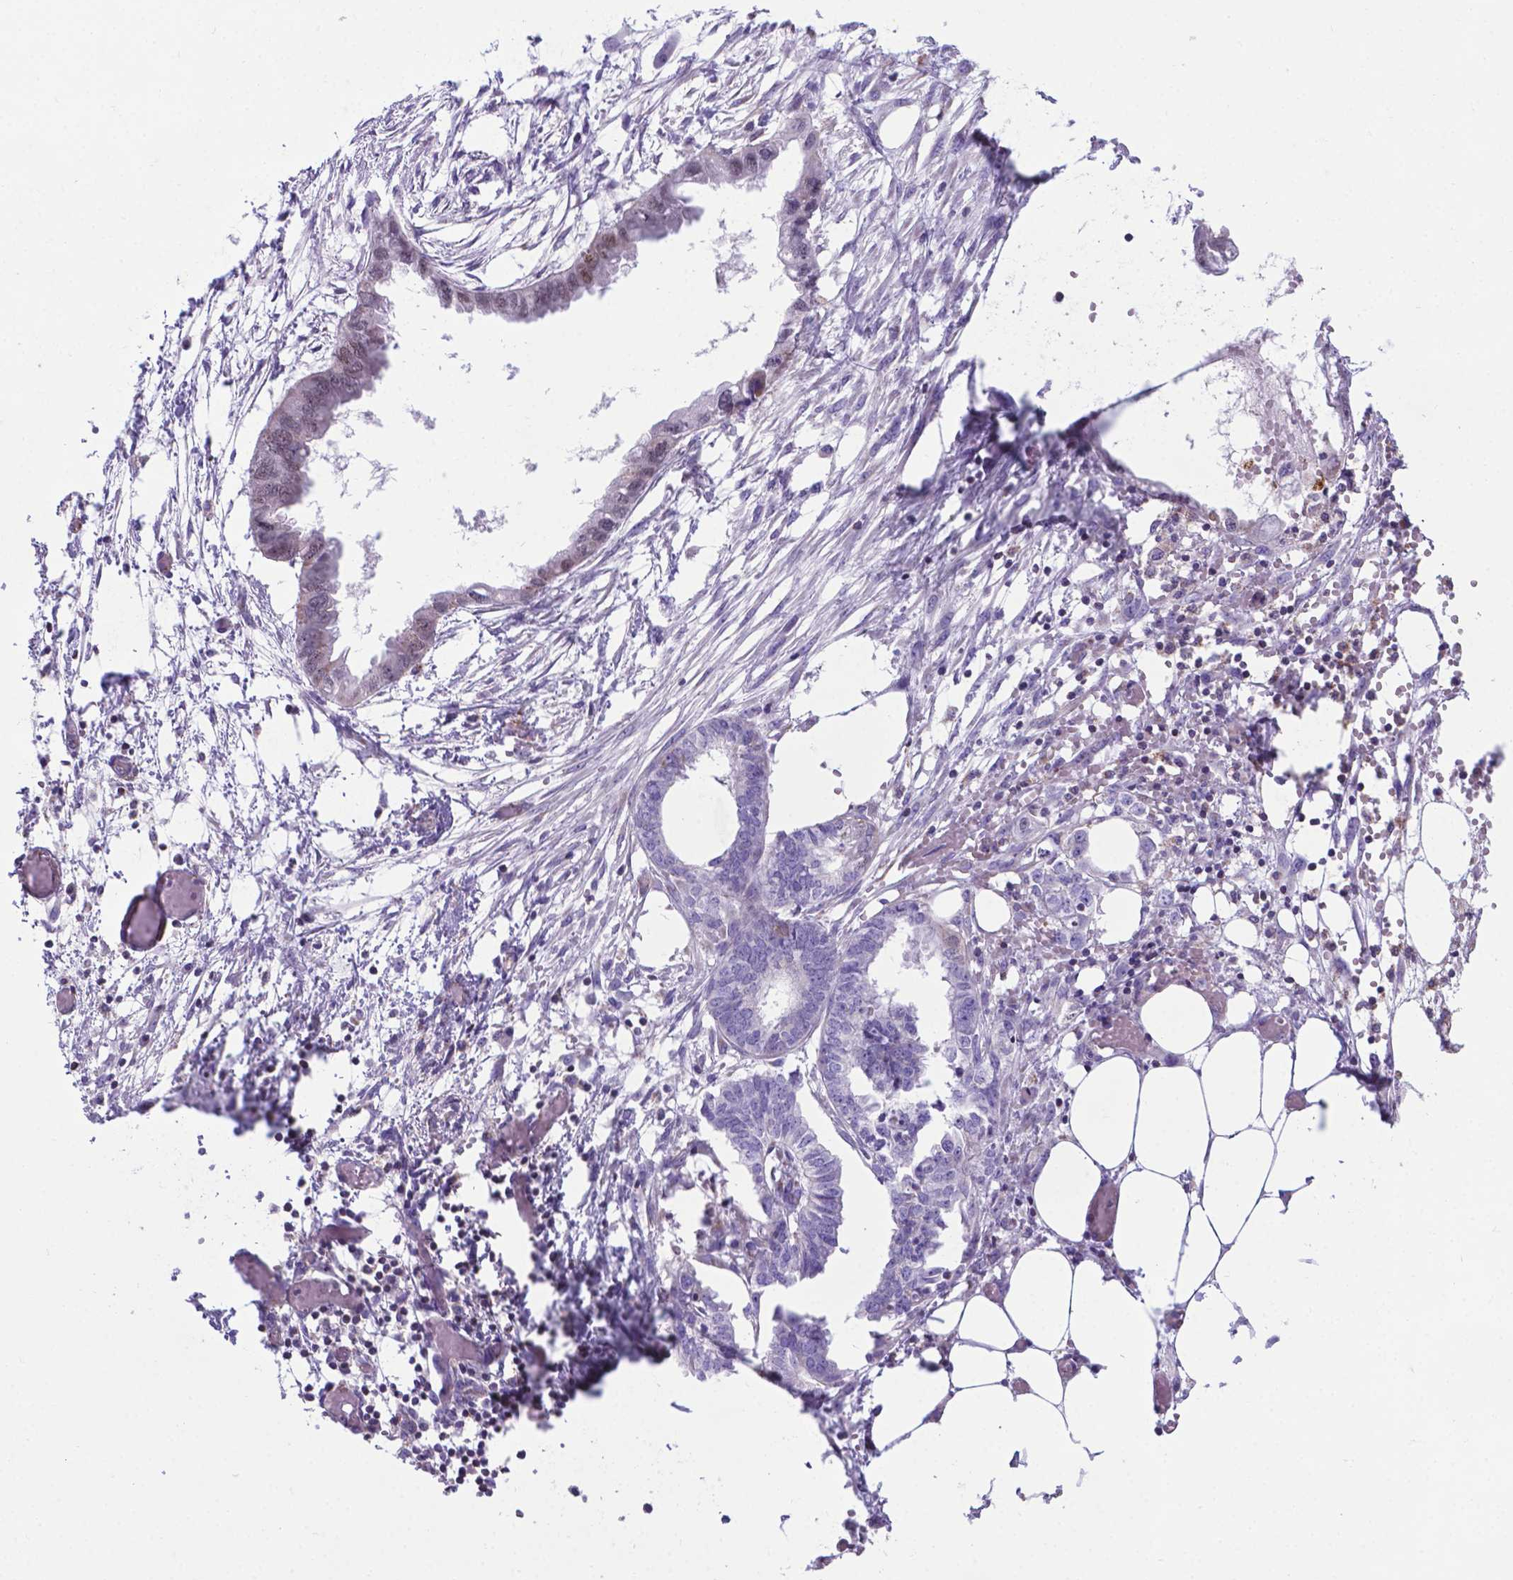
{"staining": {"intensity": "negative", "quantity": "none", "location": "none"}, "tissue": "endometrial cancer", "cell_type": "Tumor cells", "image_type": "cancer", "snomed": [{"axis": "morphology", "description": "Adenocarcinoma, NOS"}, {"axis": "morphology", "description": "Adenocarcinoma, metastatic, NOS"}, {"axis": "topography", "description": "Adipose tissue"}, {"axis": "topography", "description": "Endometrium"}], "caption": "Immunohistochemistry of metastatic adenocarcinoma (endometrial) displays no staining in tumor cells. (Brightfield microscopy of DAB immunohistochemistry (IHC) at high magnification).", "gene": "POU3F3", "patient": {"sex": "female", "age": 67}}